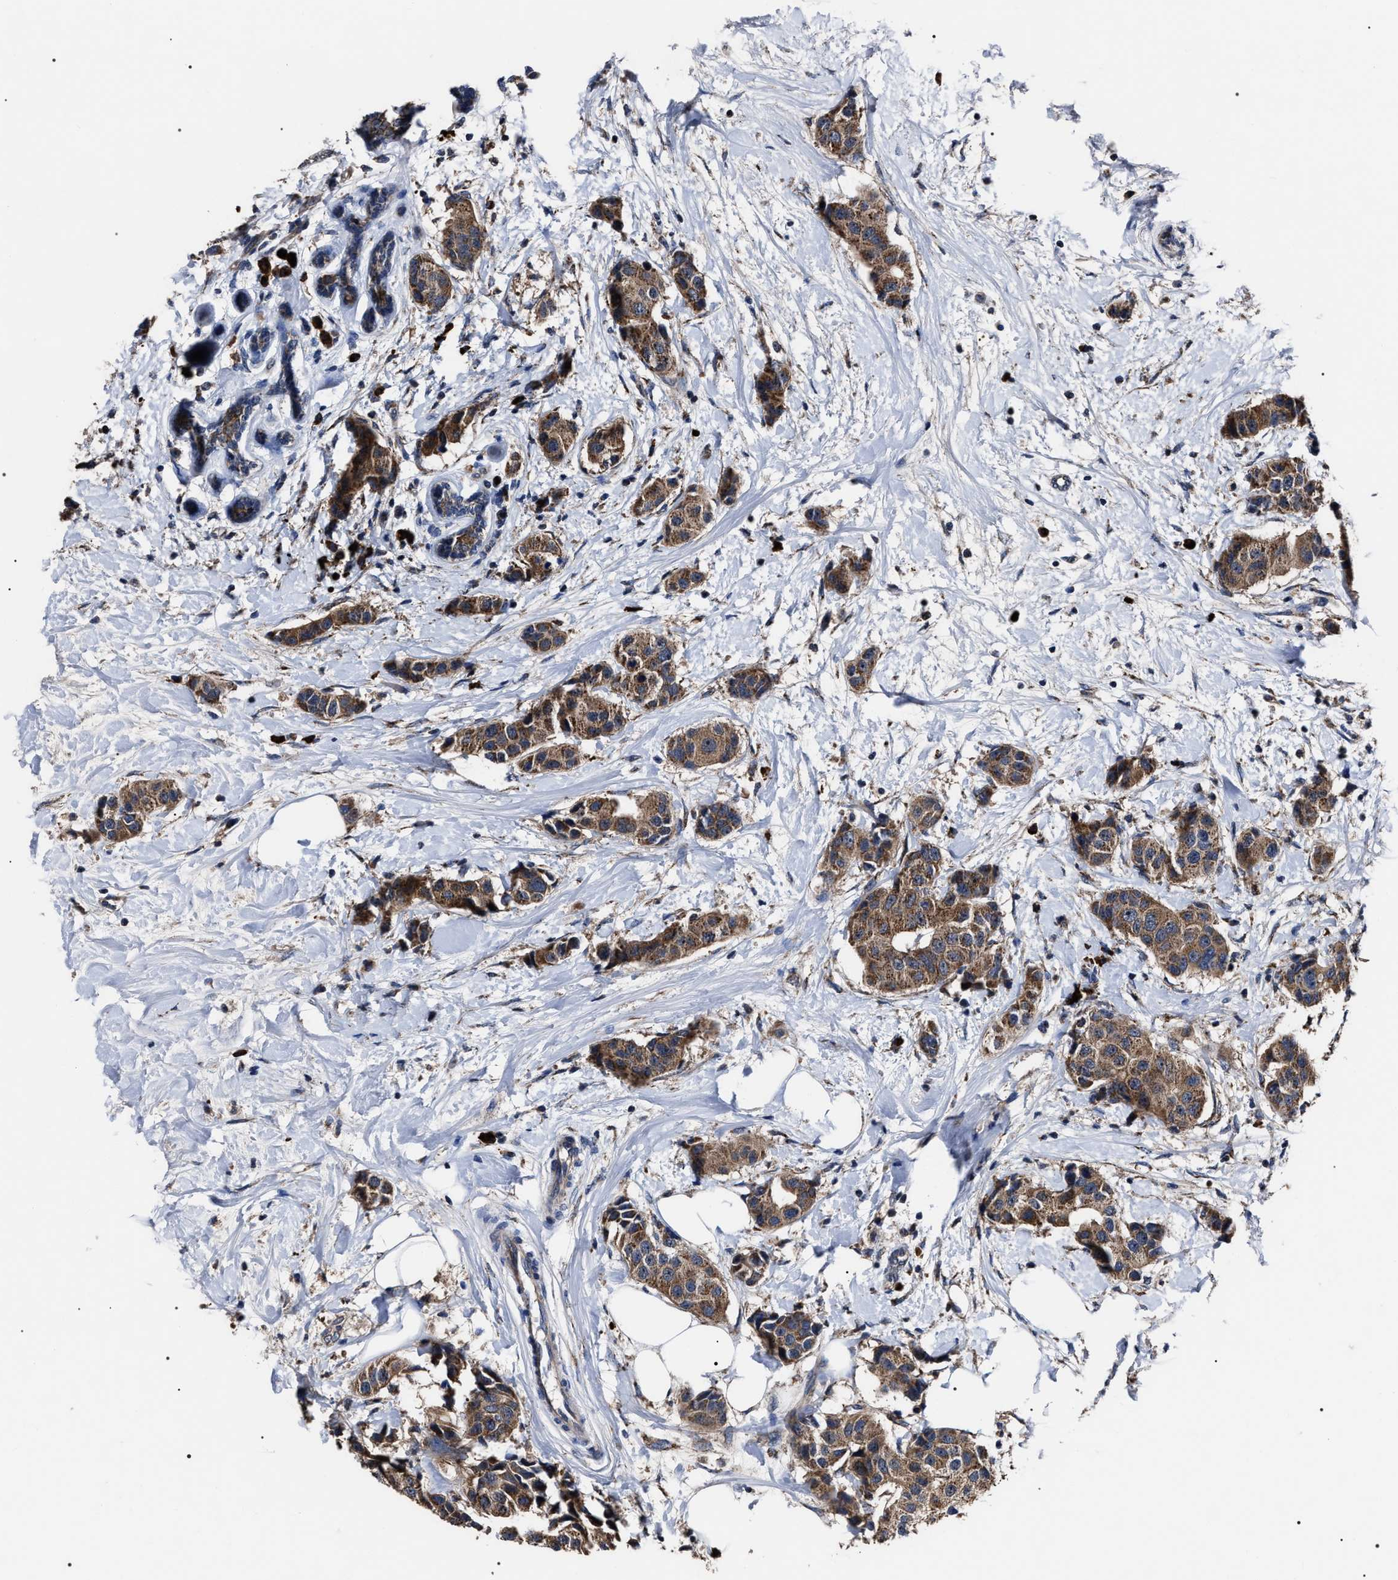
{"staining": {"intensity": "moderate", "quantity": ">75%", "location": "cytoplasmic/membranous"}, "tissue": "breast cancer", "cell_type": "Tumor cells", "image_type": "cancer", "snomed": [{"axis": "morphology", "description": "Normal tissue, NOS"}, {"axis": "morphology", "description": "Duct carcinoma"}, {"axis": "topography", "description": "Breast"}], "caption": "Immunohistochemistry (IHC) of breast cancer (invasive ductal carcinoma) displays medium levels of moderate cytoplasmic/membranous positivity in approximately >75% of tumor cells.", "gene": "MACC1", "patient": {"sex": "female", "age": 39}}